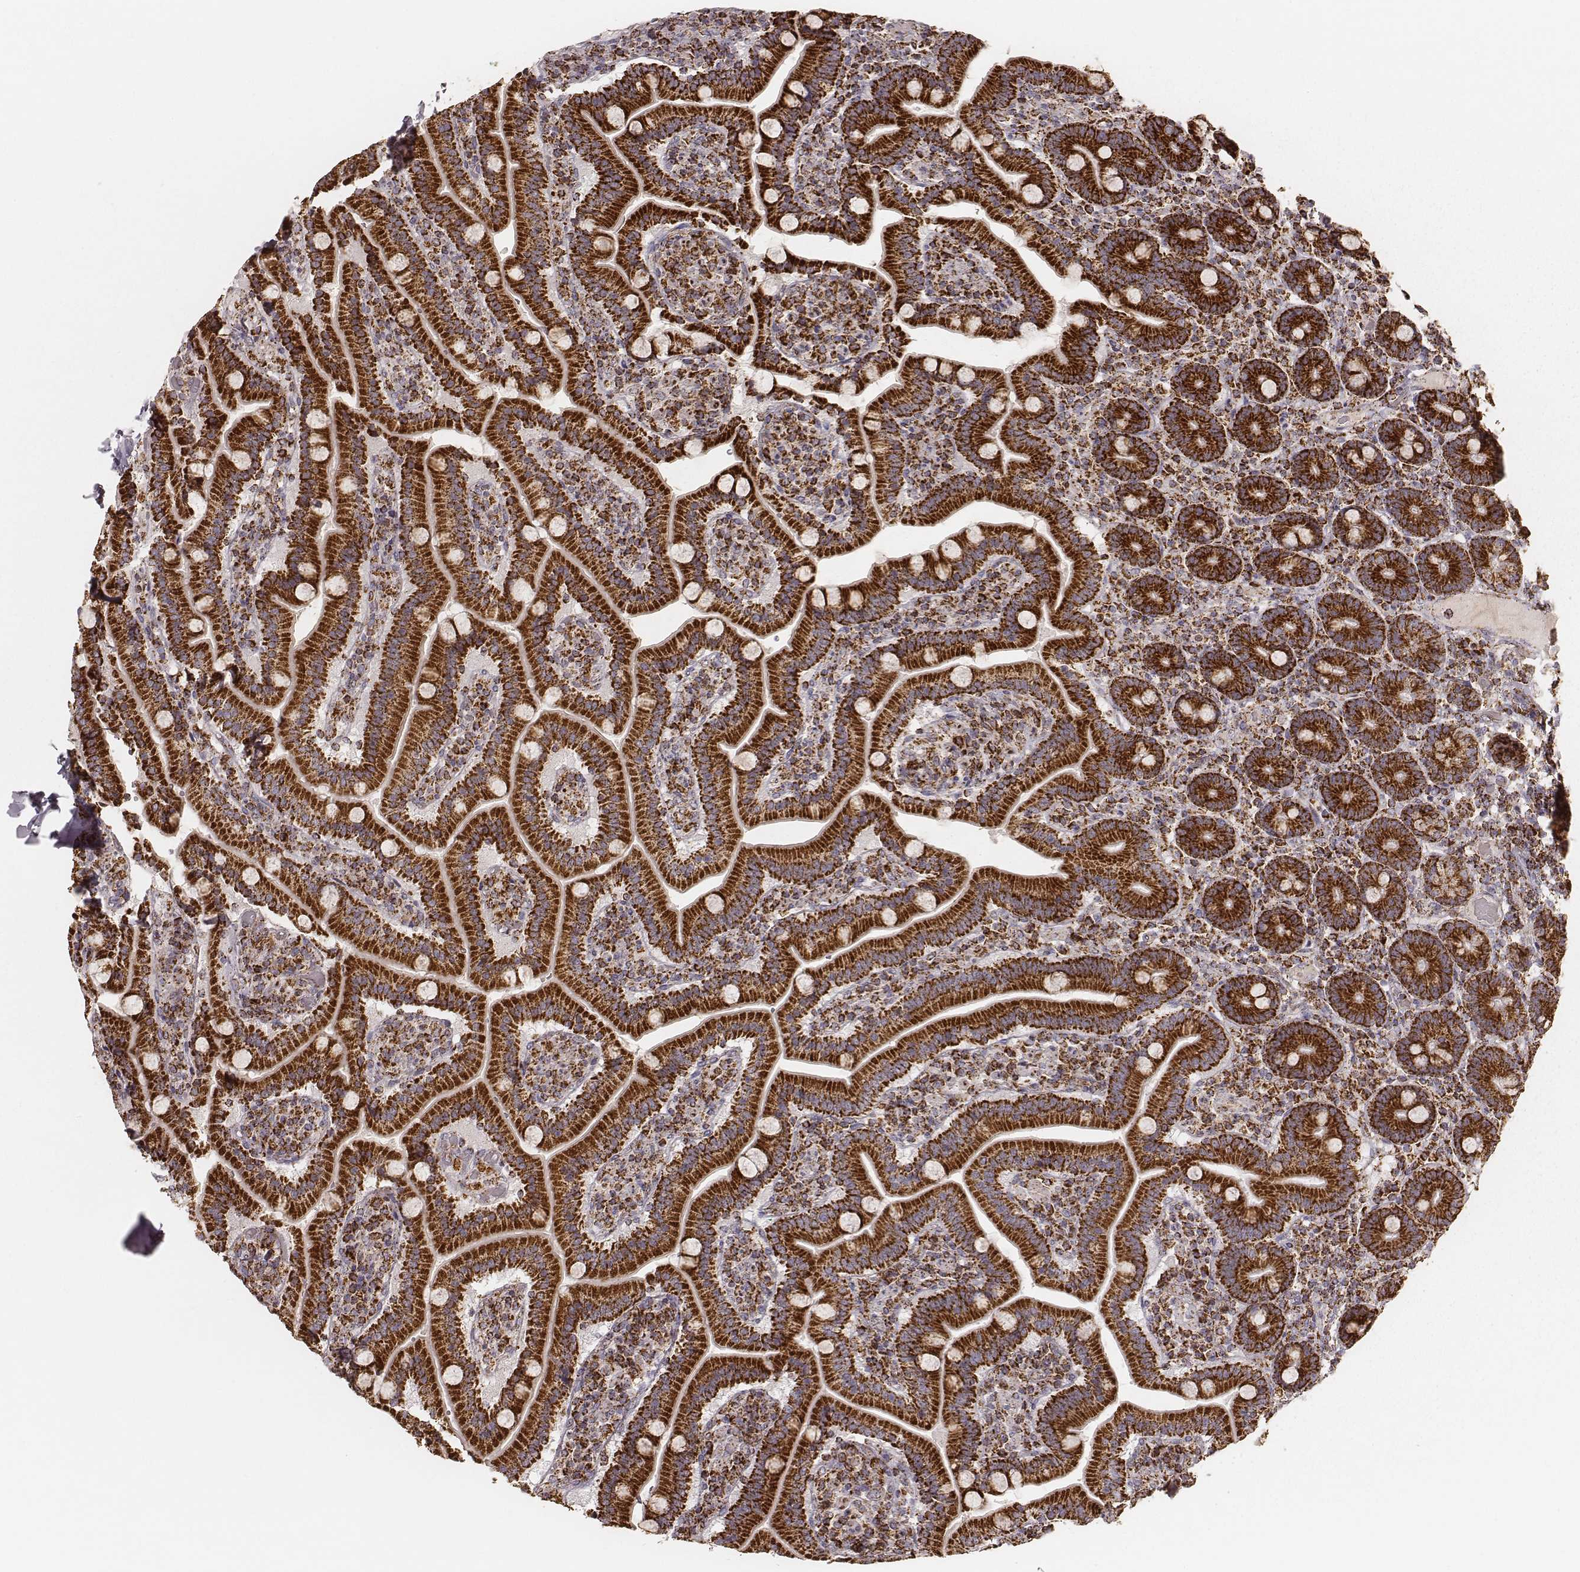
{"staining": {"intensity": "strong", "quantity": ">75%", "location": "cytoplasmic/membranous"}, "tissue": "duodenum", "cell_type": "Glandular cells", "image_type": "normal", "snomed": [{"axis": "morphology", "description": "Normal tissue, NOS"}, {"axis": "topography", "description": "Duodenum"}], "caption": "IHC photomicrograph of benign human duodenum stained for a protein (brown), which shows high levels of strong cytoplasmic/membranous expression in approximately >75% of glandular cells.", "gene": "CS", "patient": {"sex": "female", "age": 62}}